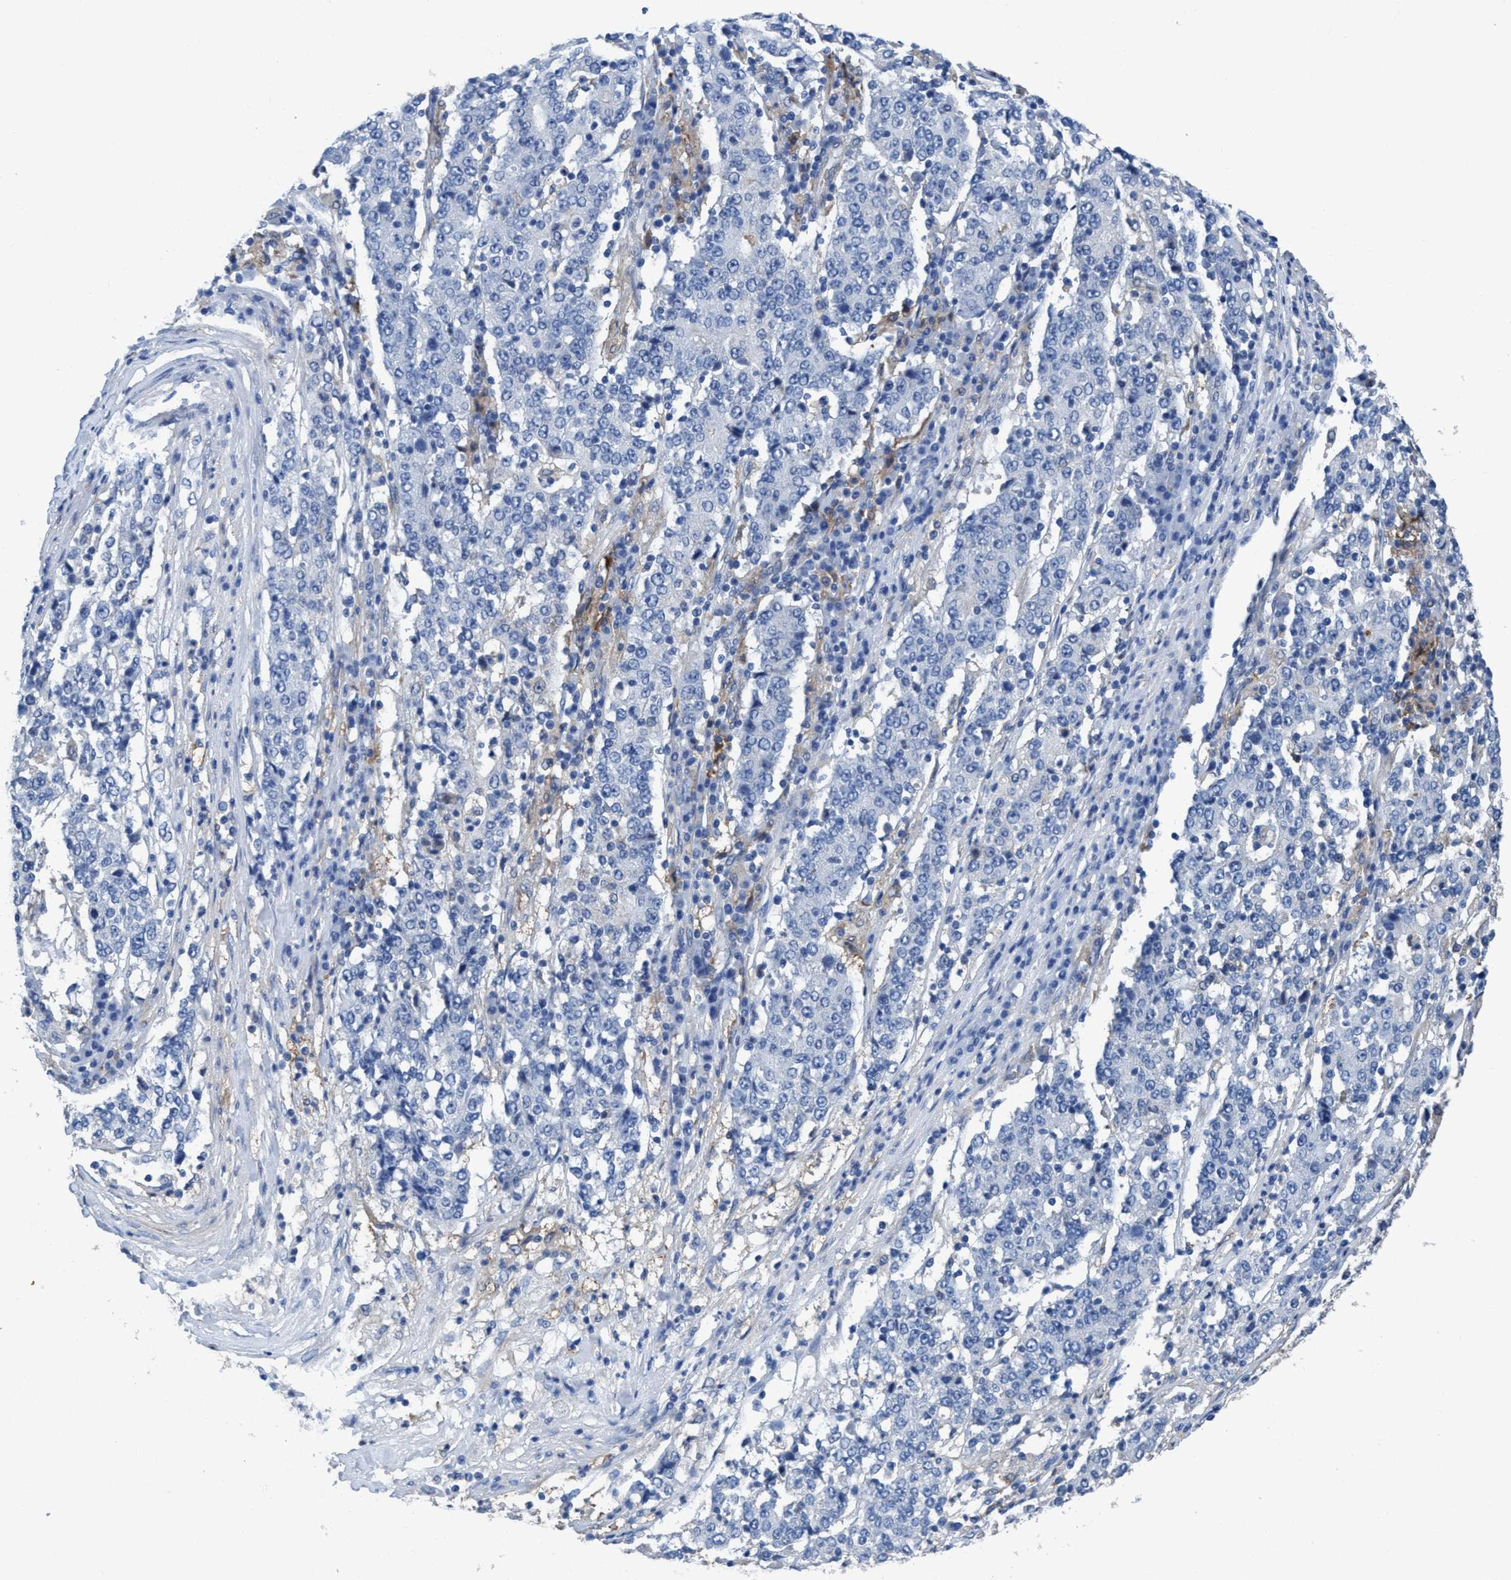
{"staining": {"intensity": "negative", "quantity": "none", "location": "none"}, "tissue": "stomach cancer", "cell_type": "Tumor cells", "image_type": "cancer", "snomed": [{"axis": "morphology", "description": "Adenocarcinoma, NOS"}, {"axis": "topography", "description": "Stomach"}], "caption": "Immunohistochemical staining of stomach adenocarcinoma displays no significant expression in tumor cells.", "gene": "DNAI1", "patient": {"sex": "male", "age": 59}}